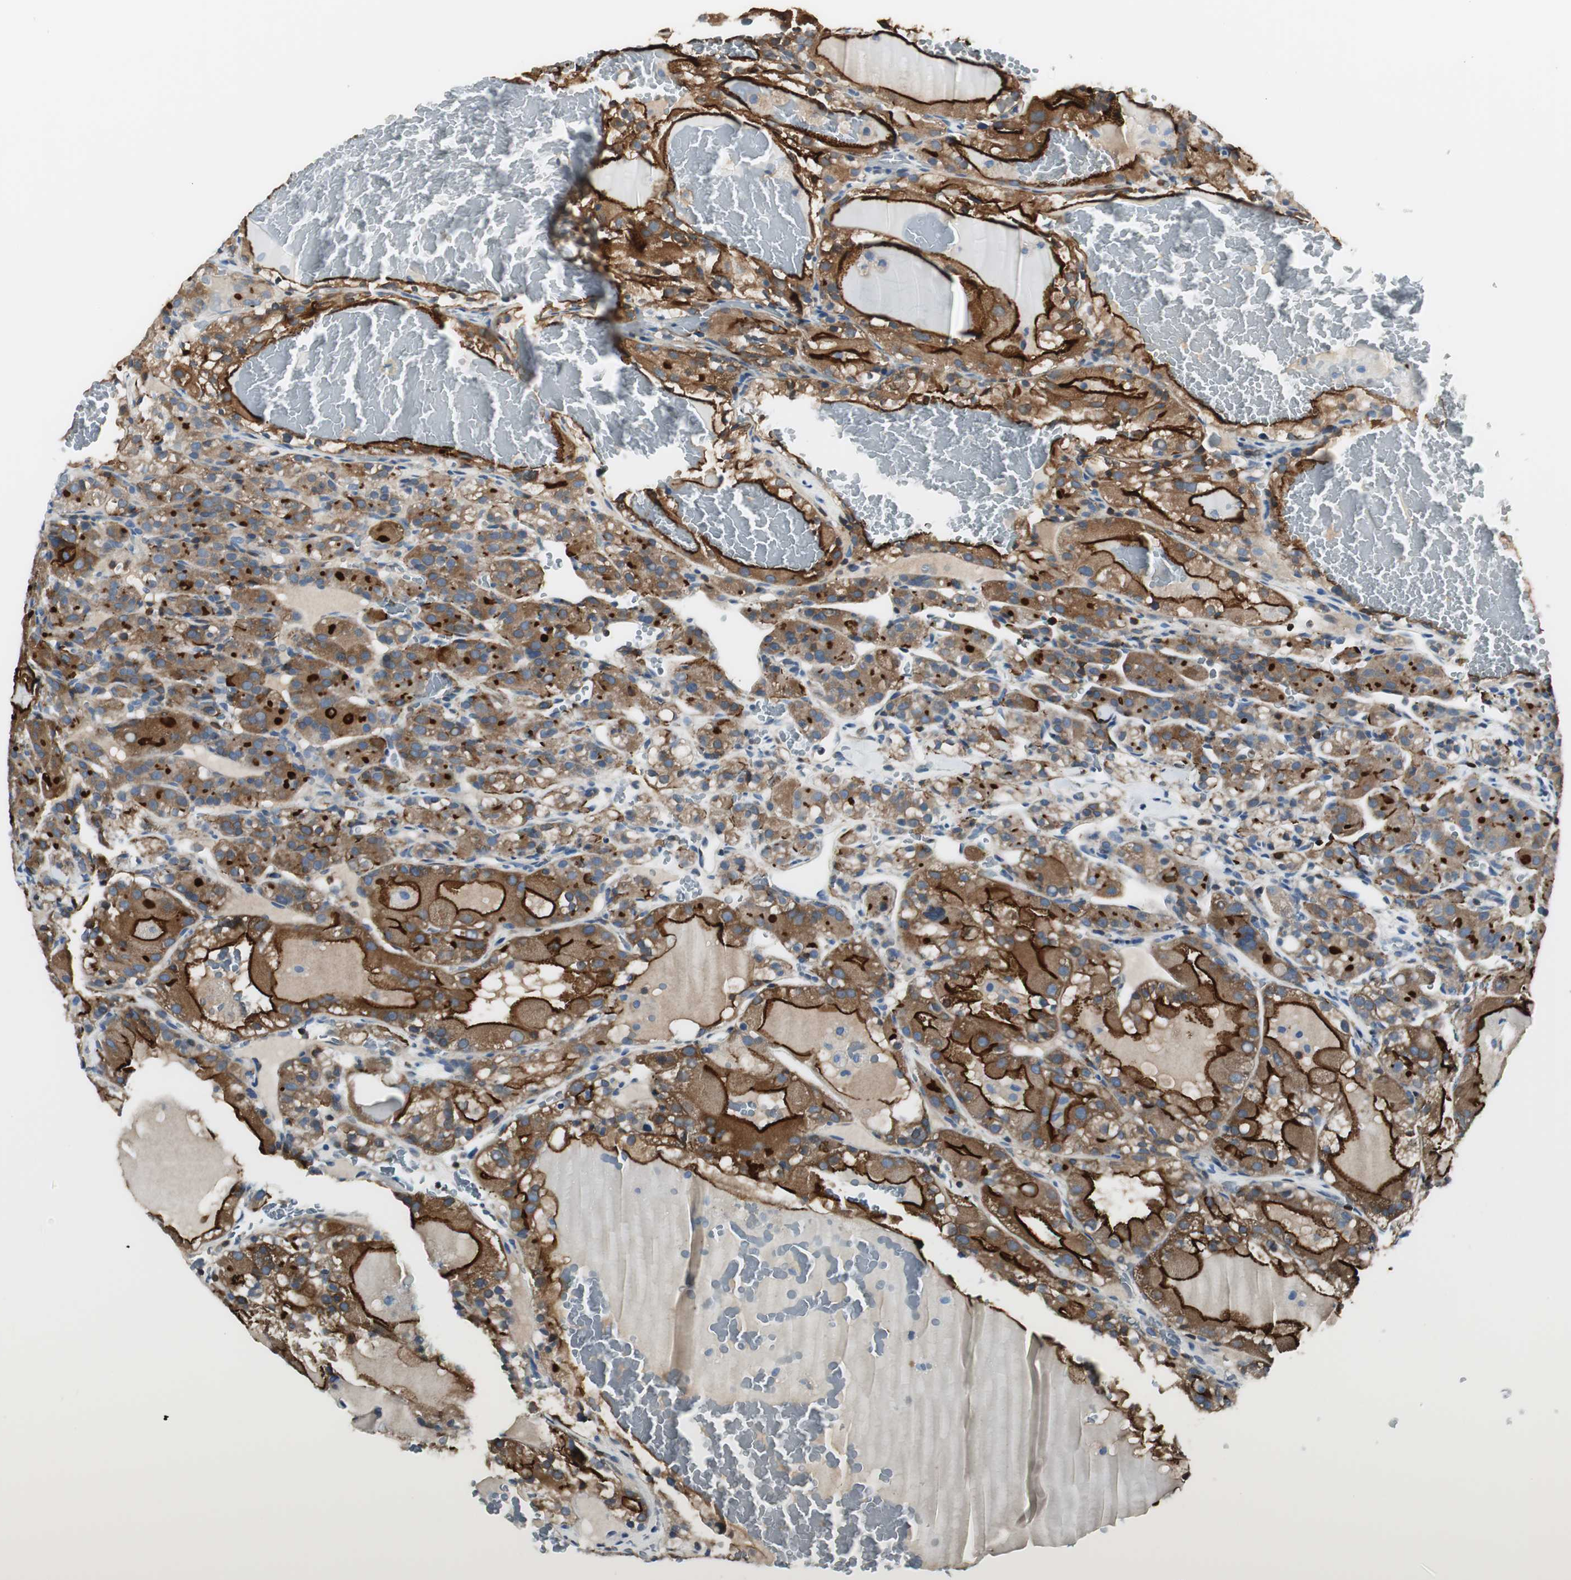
{"staining": {"intensity": "strong", "quantity": "25%-75%", "location": "cytoplasmic/membranous"}, "tissue": "renal cancer", "cell_type": "Tumor cells", "image_type": "cancer", "snomed": [{"axis": "morphology", "description": "Normal tissue, NOS"}, {"axis": "morphology", "description": "Adenocarcinoma, NOS"}, {"axis": "topography", "description": "Kidney"}], "caption": "A high-resolution image shows immunohistochemistry staining of renal cancer, which exhibits strong cytoplasmic/membranous positivity in about 25%-75% of tumor cells.", "gene": "SLC9A3R1", "patient": {"sex": "male", "age": 61}}